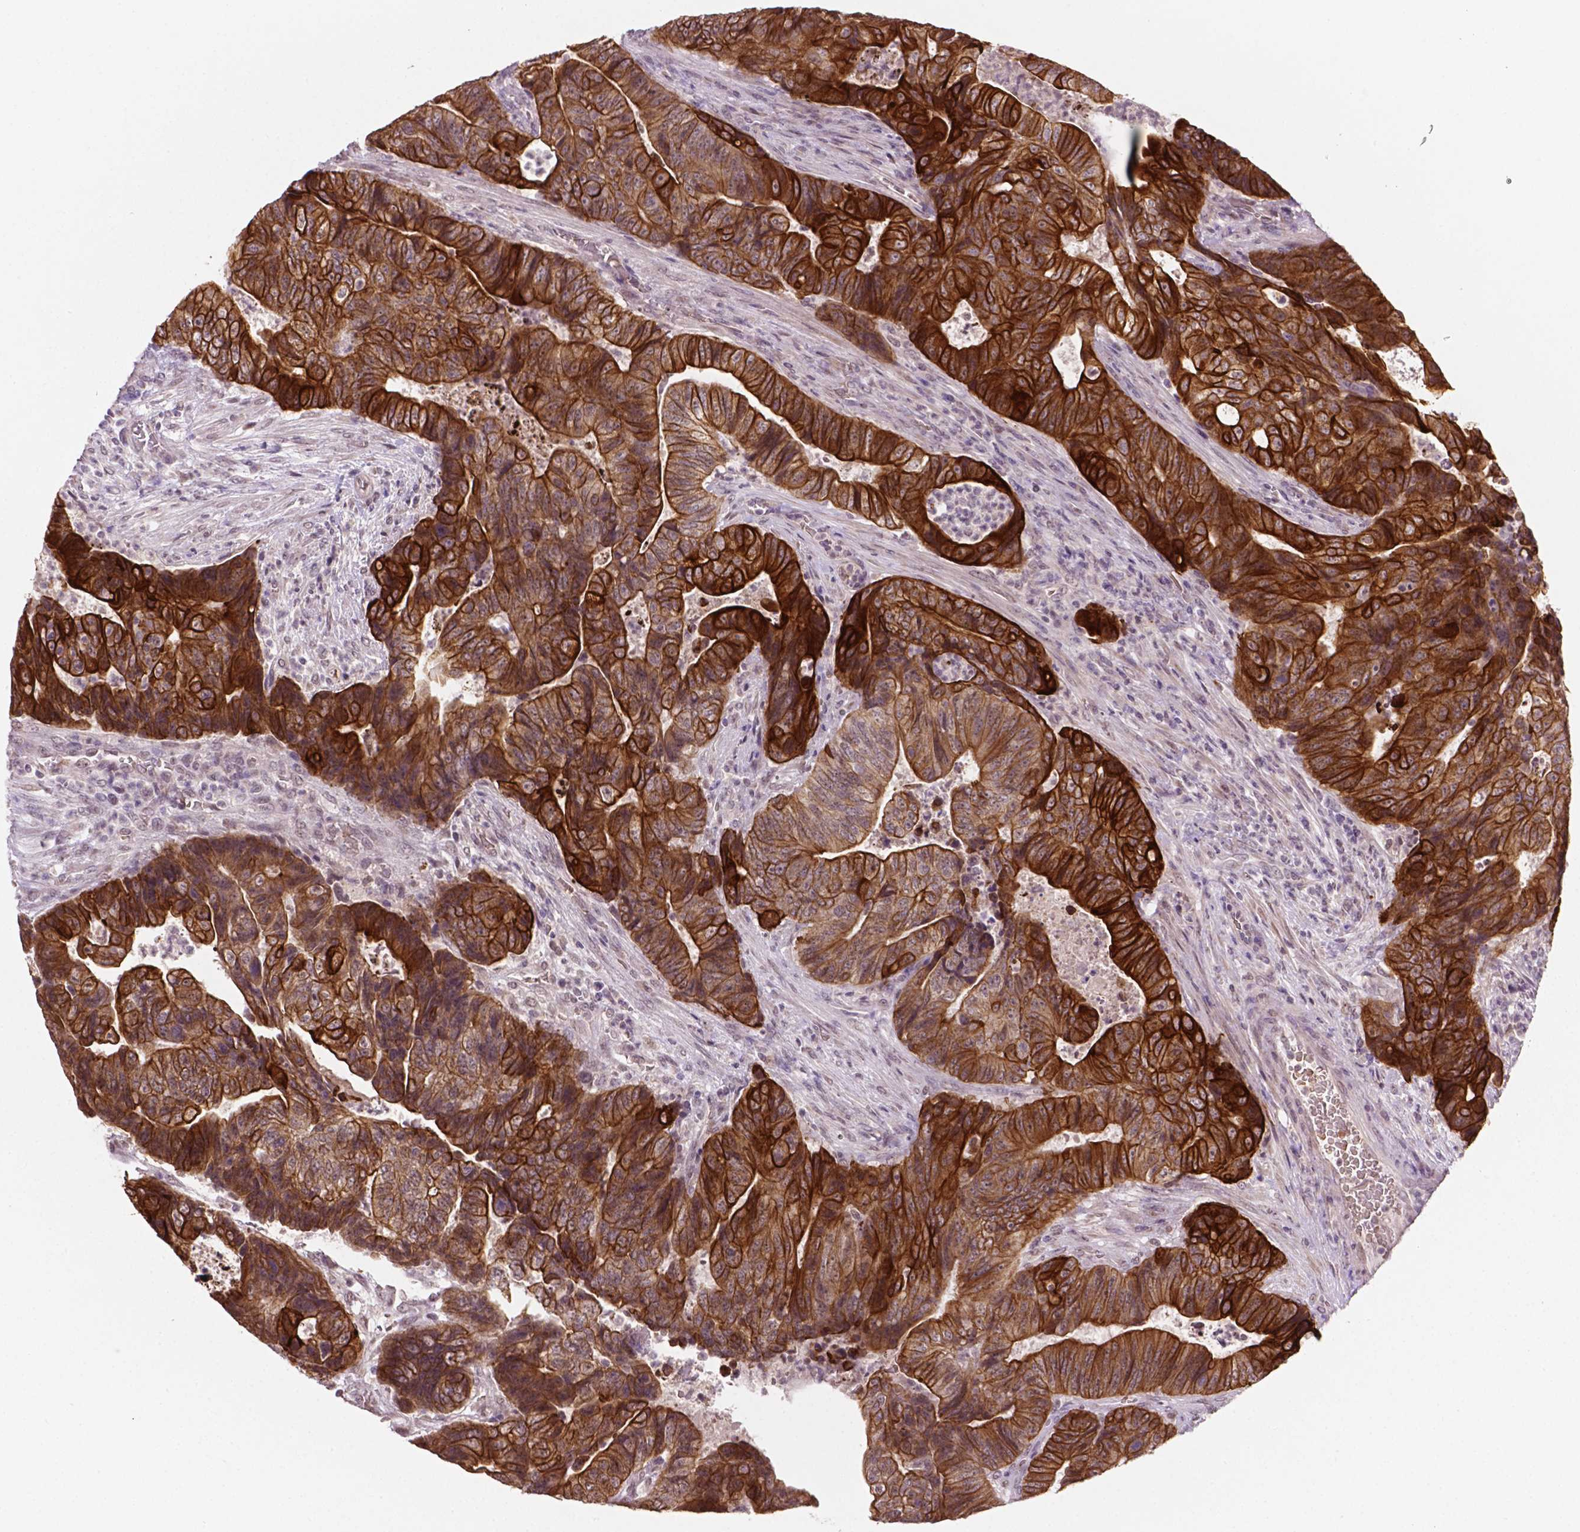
{"staining": {"intensity": "strong", "quantity": ">75%", "location": "cytoplasmic/membranous"}, "tissue": "colorectal cancer", "cell_type": "Tumor cells", "image_type": "cancer", "snomed": [{"axis": "morphology", "description": "Normal tissue, NOS"}, {"axis": "morphology", "description": "Adenocarcinoma, NOS"}, {"axis": "topography", "description": "Colon"}], "caption": "Immunohistochemistry micrograph of neoplastic tissue: colorectal cancer (adenocarcinoma) stained using immunohistochemistry shows high levels of strong protein expression localized specifically in the cytoplasmic/membranous of tumor cells, appearing as a cytoplasmic/membranous brown color.", "gene": "SHLD3", "patient": {"sex": "female", "age": 48}}